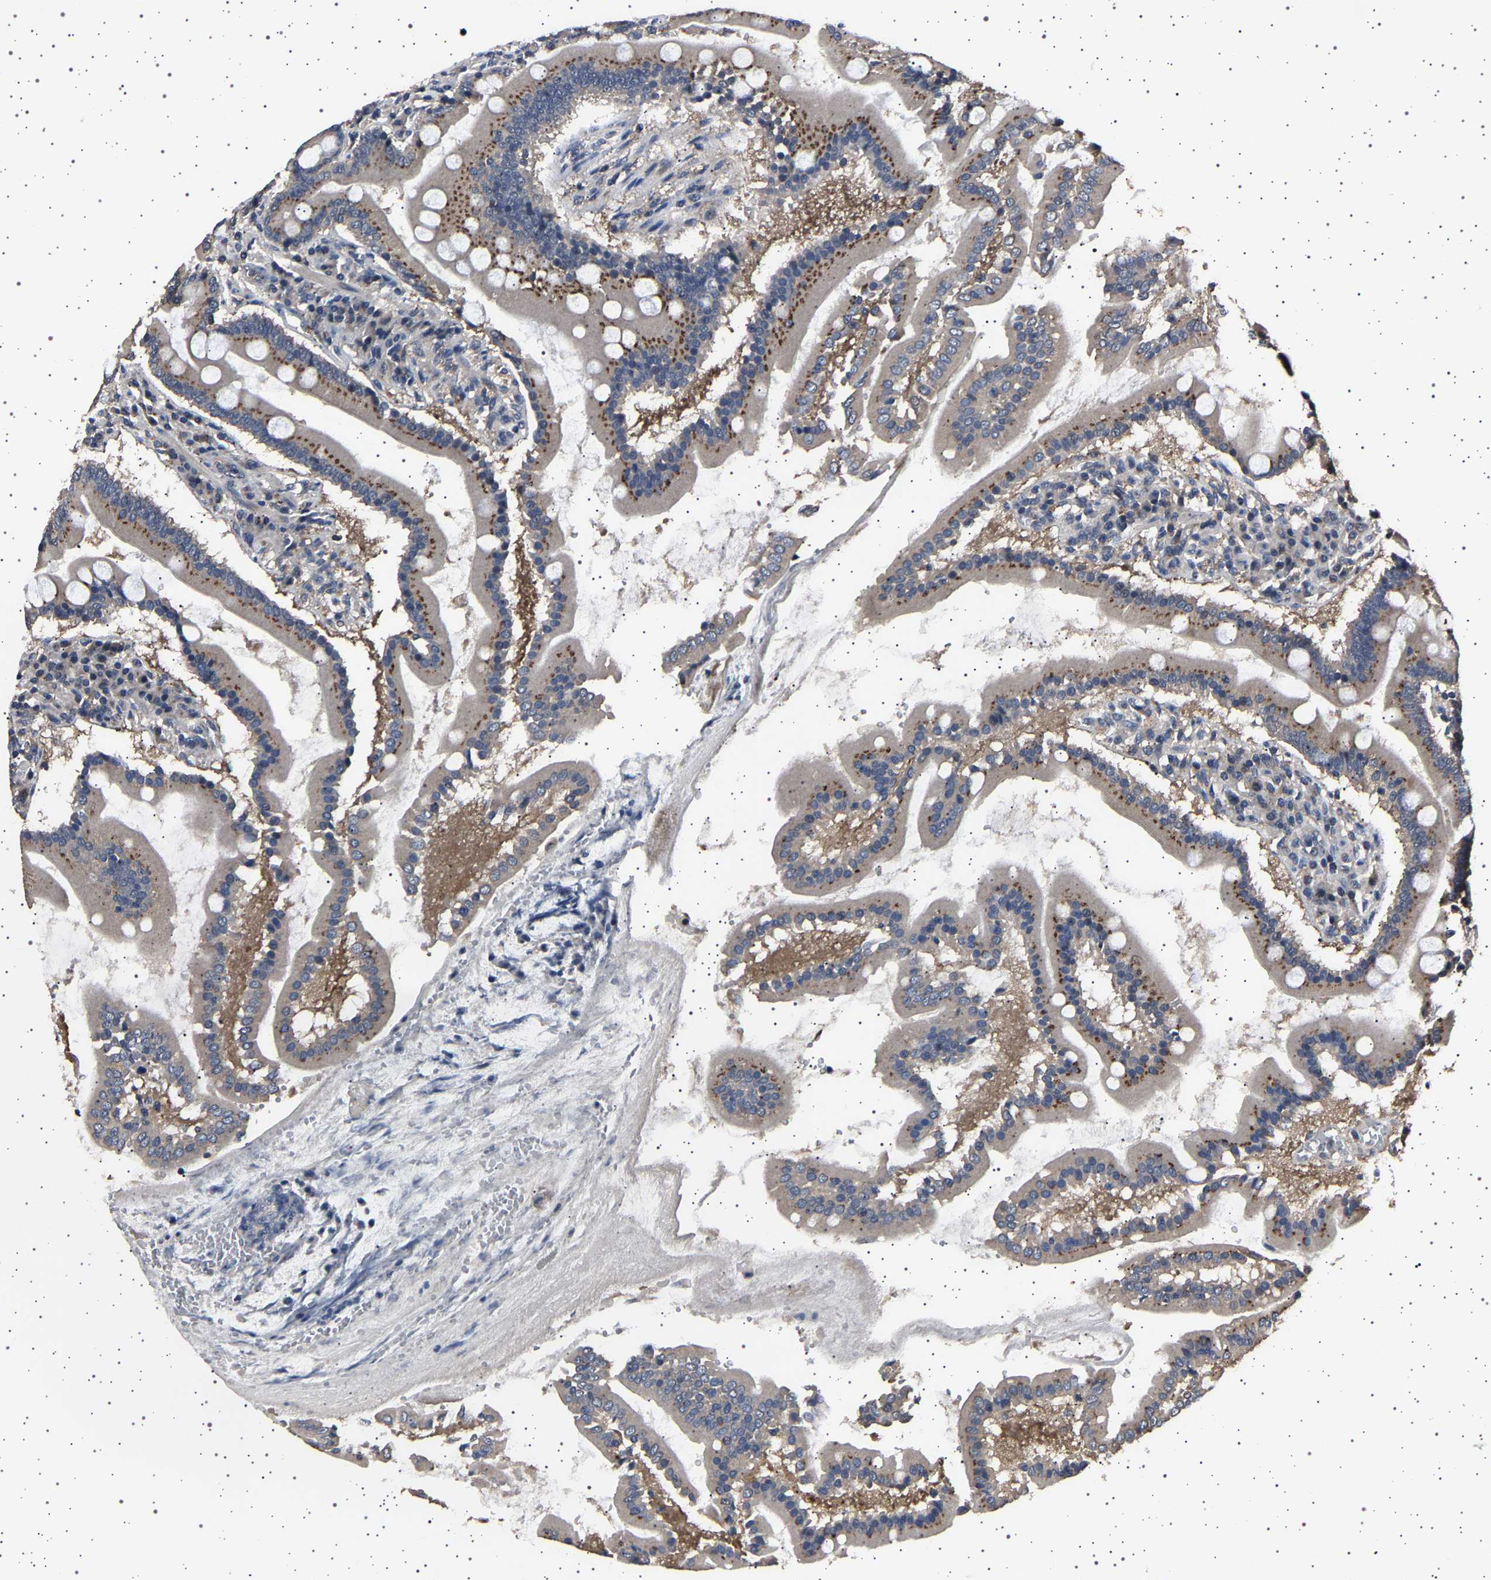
{"staining": {"intensity": "strong", "quantity": ">75%", "location": "cytoplasmic/membranous"}, "tissue": "duodenum", "cell_type": "Glandular cells", "image_type": "normal", "snomed": [{"axis": "morphology", "description": "Normal tissue, NOS"}, {"axis": "topography", "description": "Duodenum"}], "caption": "IHC of unremarkable human duodenum reveals high levels of strong cytoplasmic/membranous staining in approximately >75% of glandular cells.", "gene": "NCKAP1", "patient": {"sex": "male", "age": 50}}